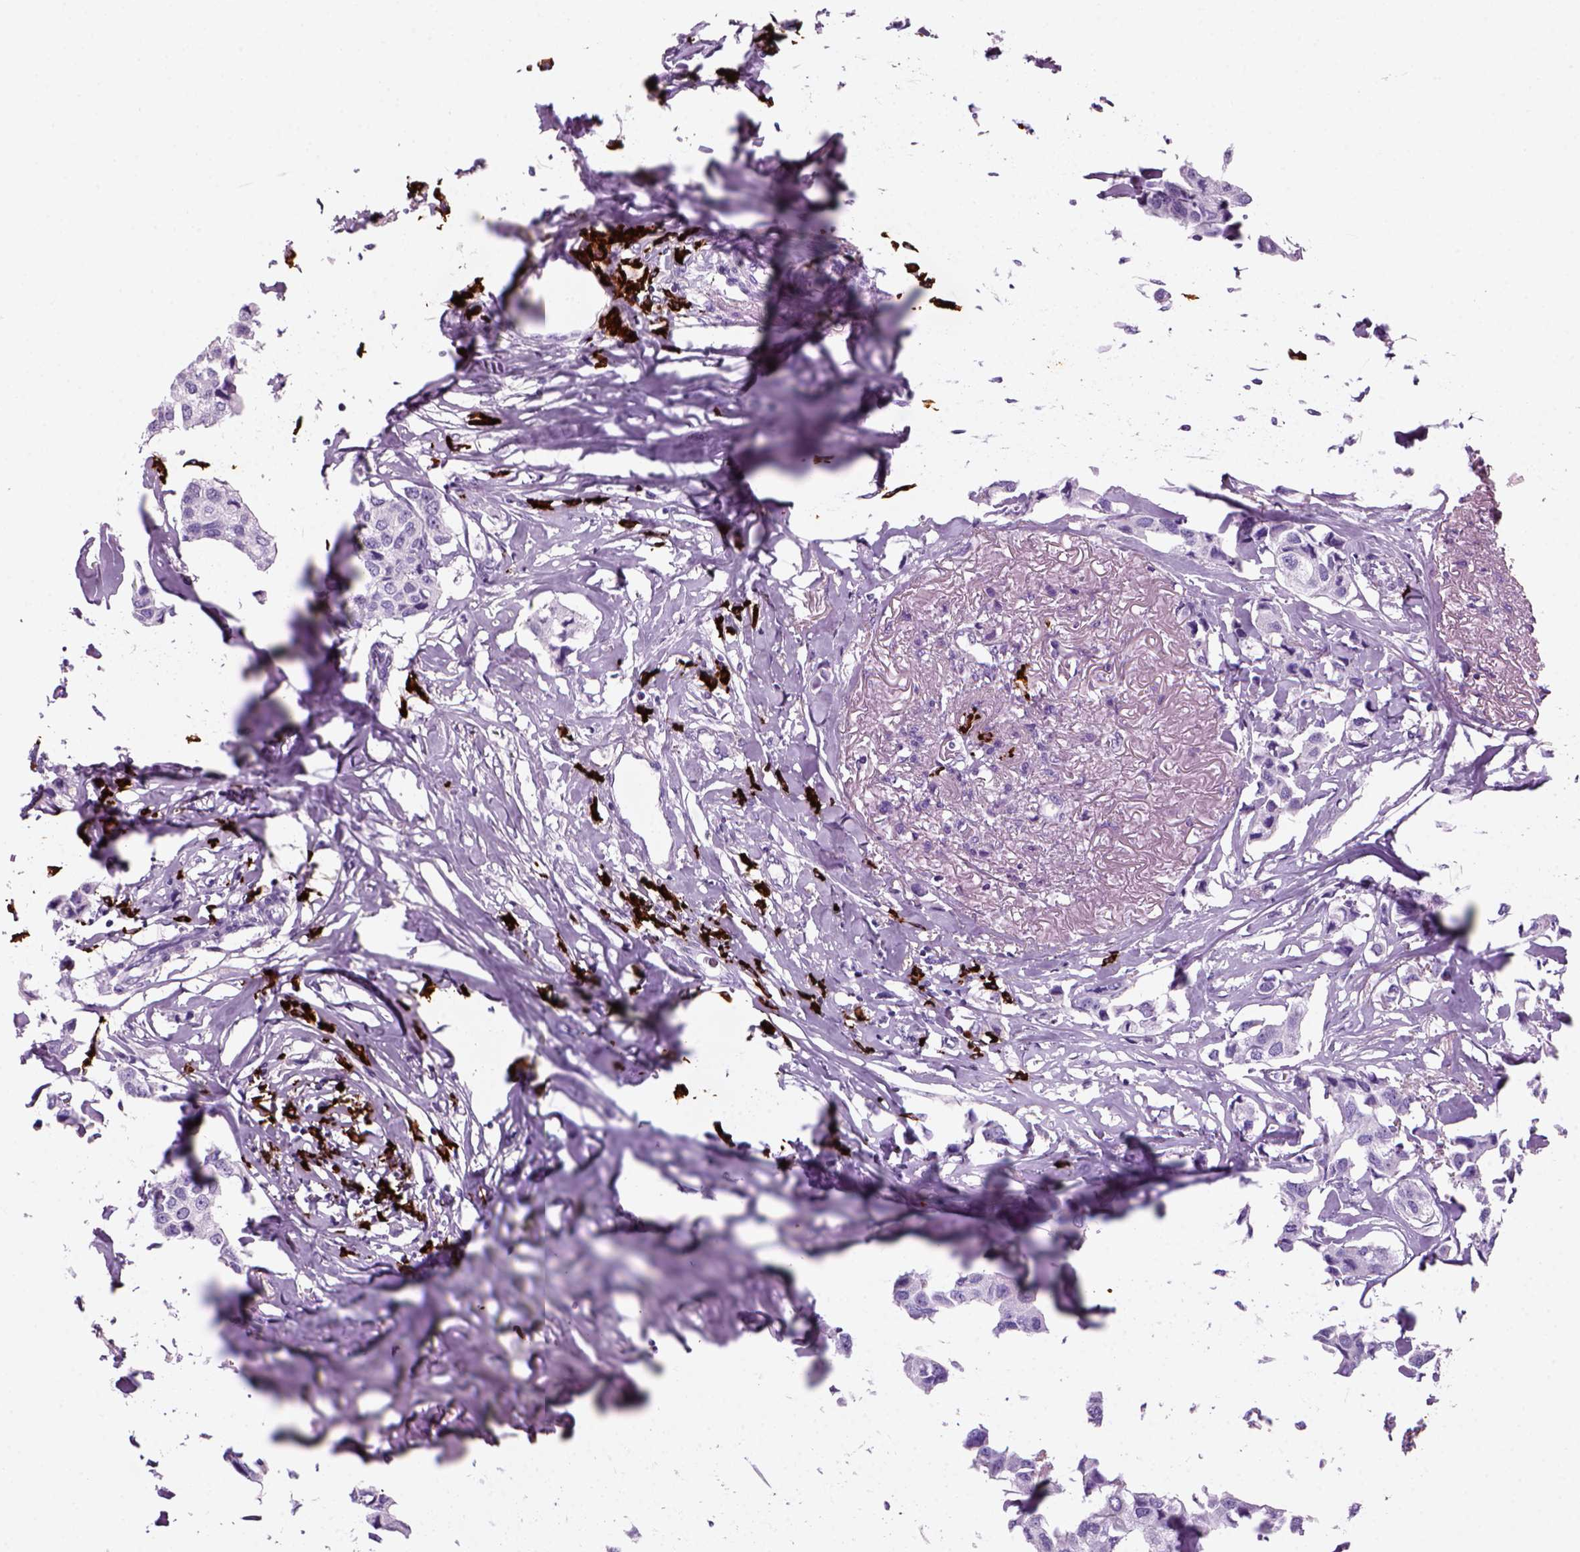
{"staining": {"intensity": "negative", "quantity": "none", "location": "none"}, "tissue": "breast cancer", "cell_type": "Tumor cells", "image_type": "cancer", "snomed": [{"axis": "morphology", "description": "Duct carcinoma"}, {"axis": "topography", "description": "Breast"}], "caption": "The image exhibits no significant staining in tumor cells of breast intraductal carcinoma. The staining was performed using DAB (3,3'-diaminobenzidine) to visualize the protein expression in brown, while the nuclei were stained in blue with hematoxylin (Magnification: 20x).", "gene": "MZB1", "patient": {"sex": "female", "age": 80}}